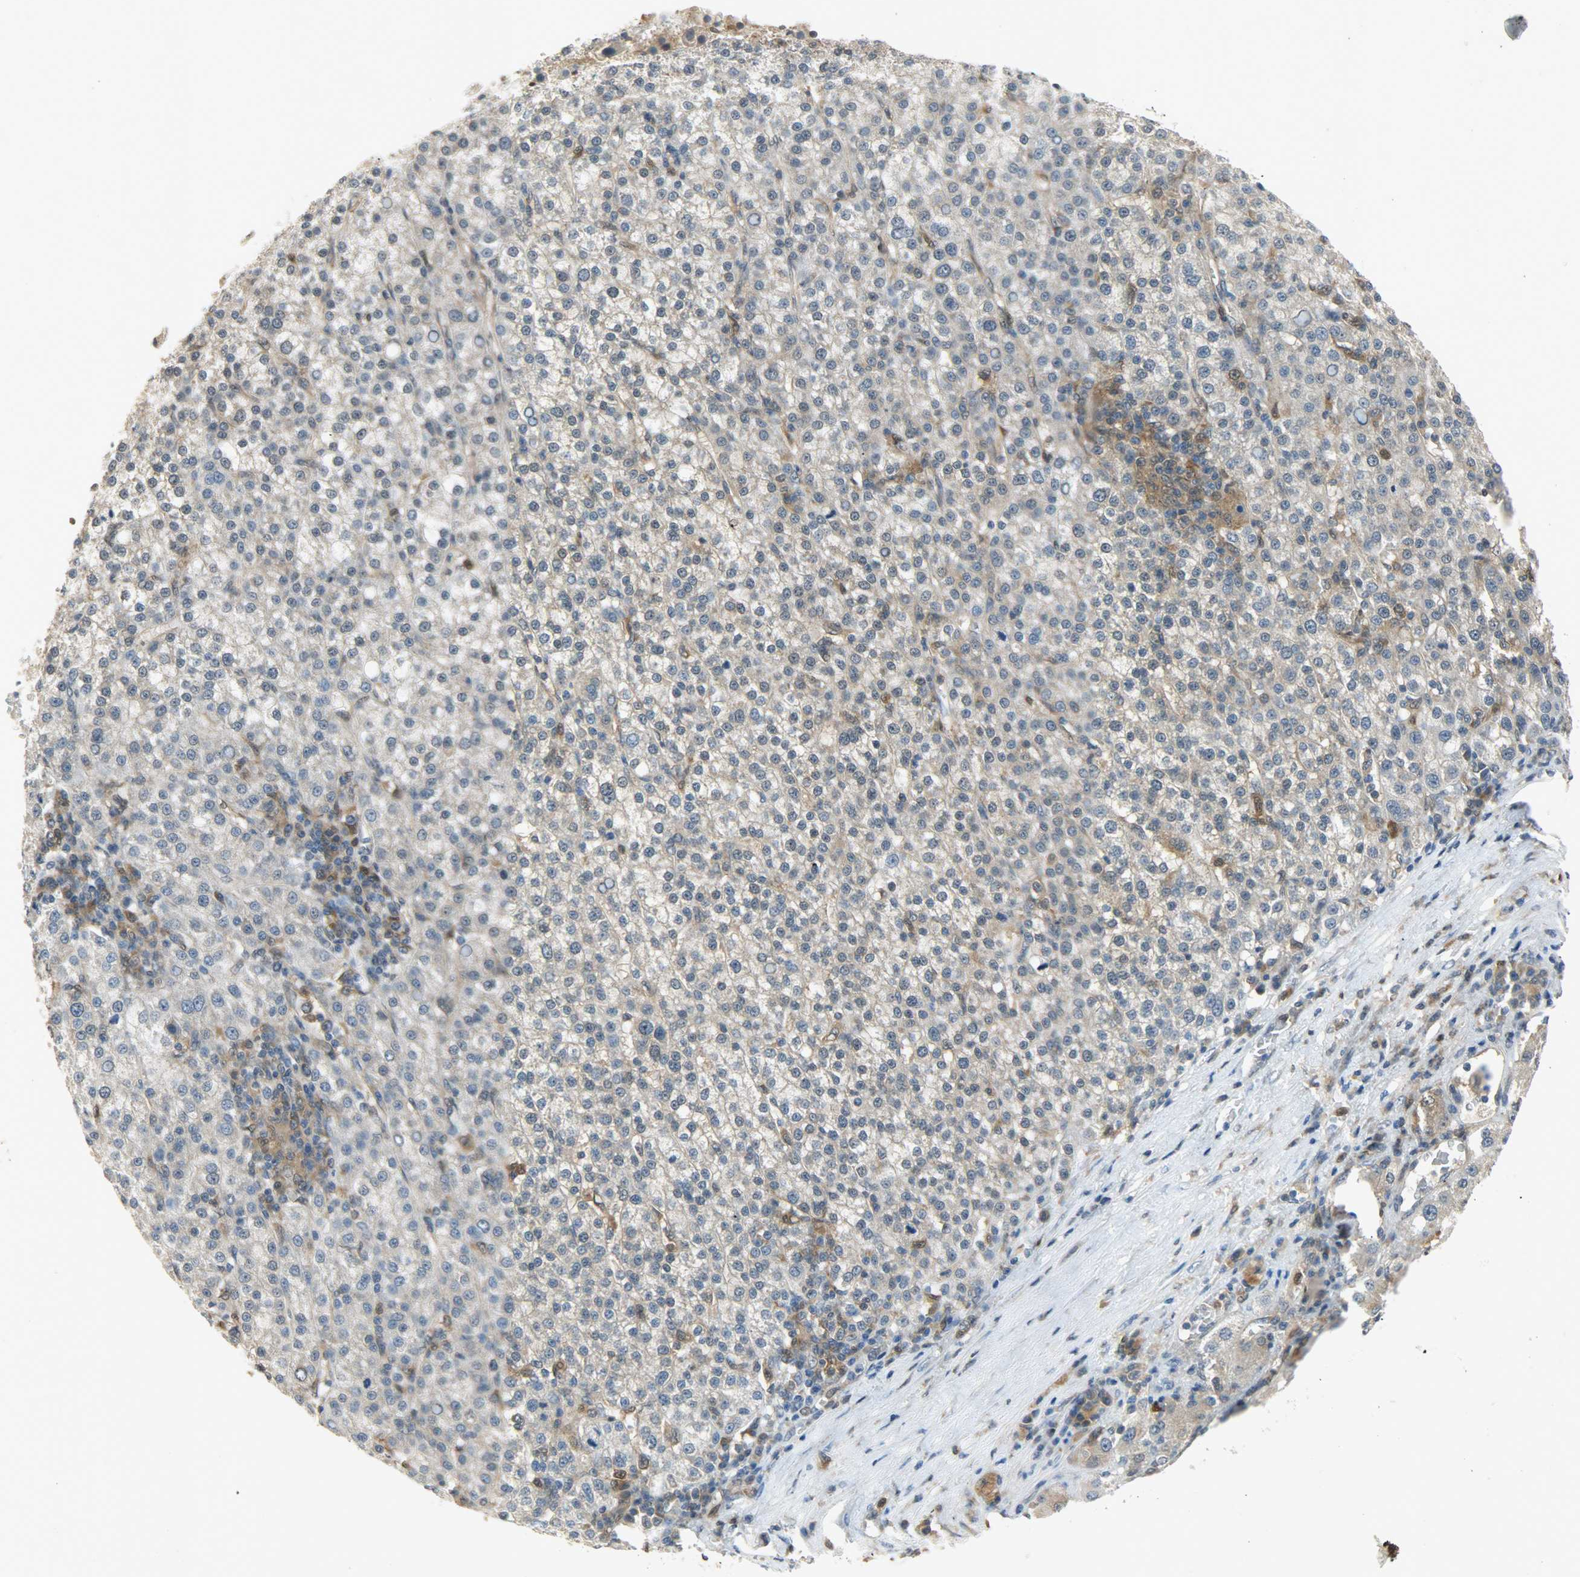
{"staining": {"intensity": "moderate", "quantity": ">75%", "location": "cytoplasmic/membranous"}, "tissue": "liver cancer", "cell_type": "Tumor cells", "image_type": "cancer", "snomed": [{"axis": "morphology", "description": "Carcinoma, Hepatocellular, NOS"}, {"axis": "topography", "description": "Liver"}], "caption": "Protein staining displays moderate cytoplasmic/membranous positivity in about >75% of tumor cells in hepatocellular carcinoma (liver).", "gene": "EIF4EBP1", "patient": {"sex": "female", "age": 58}}